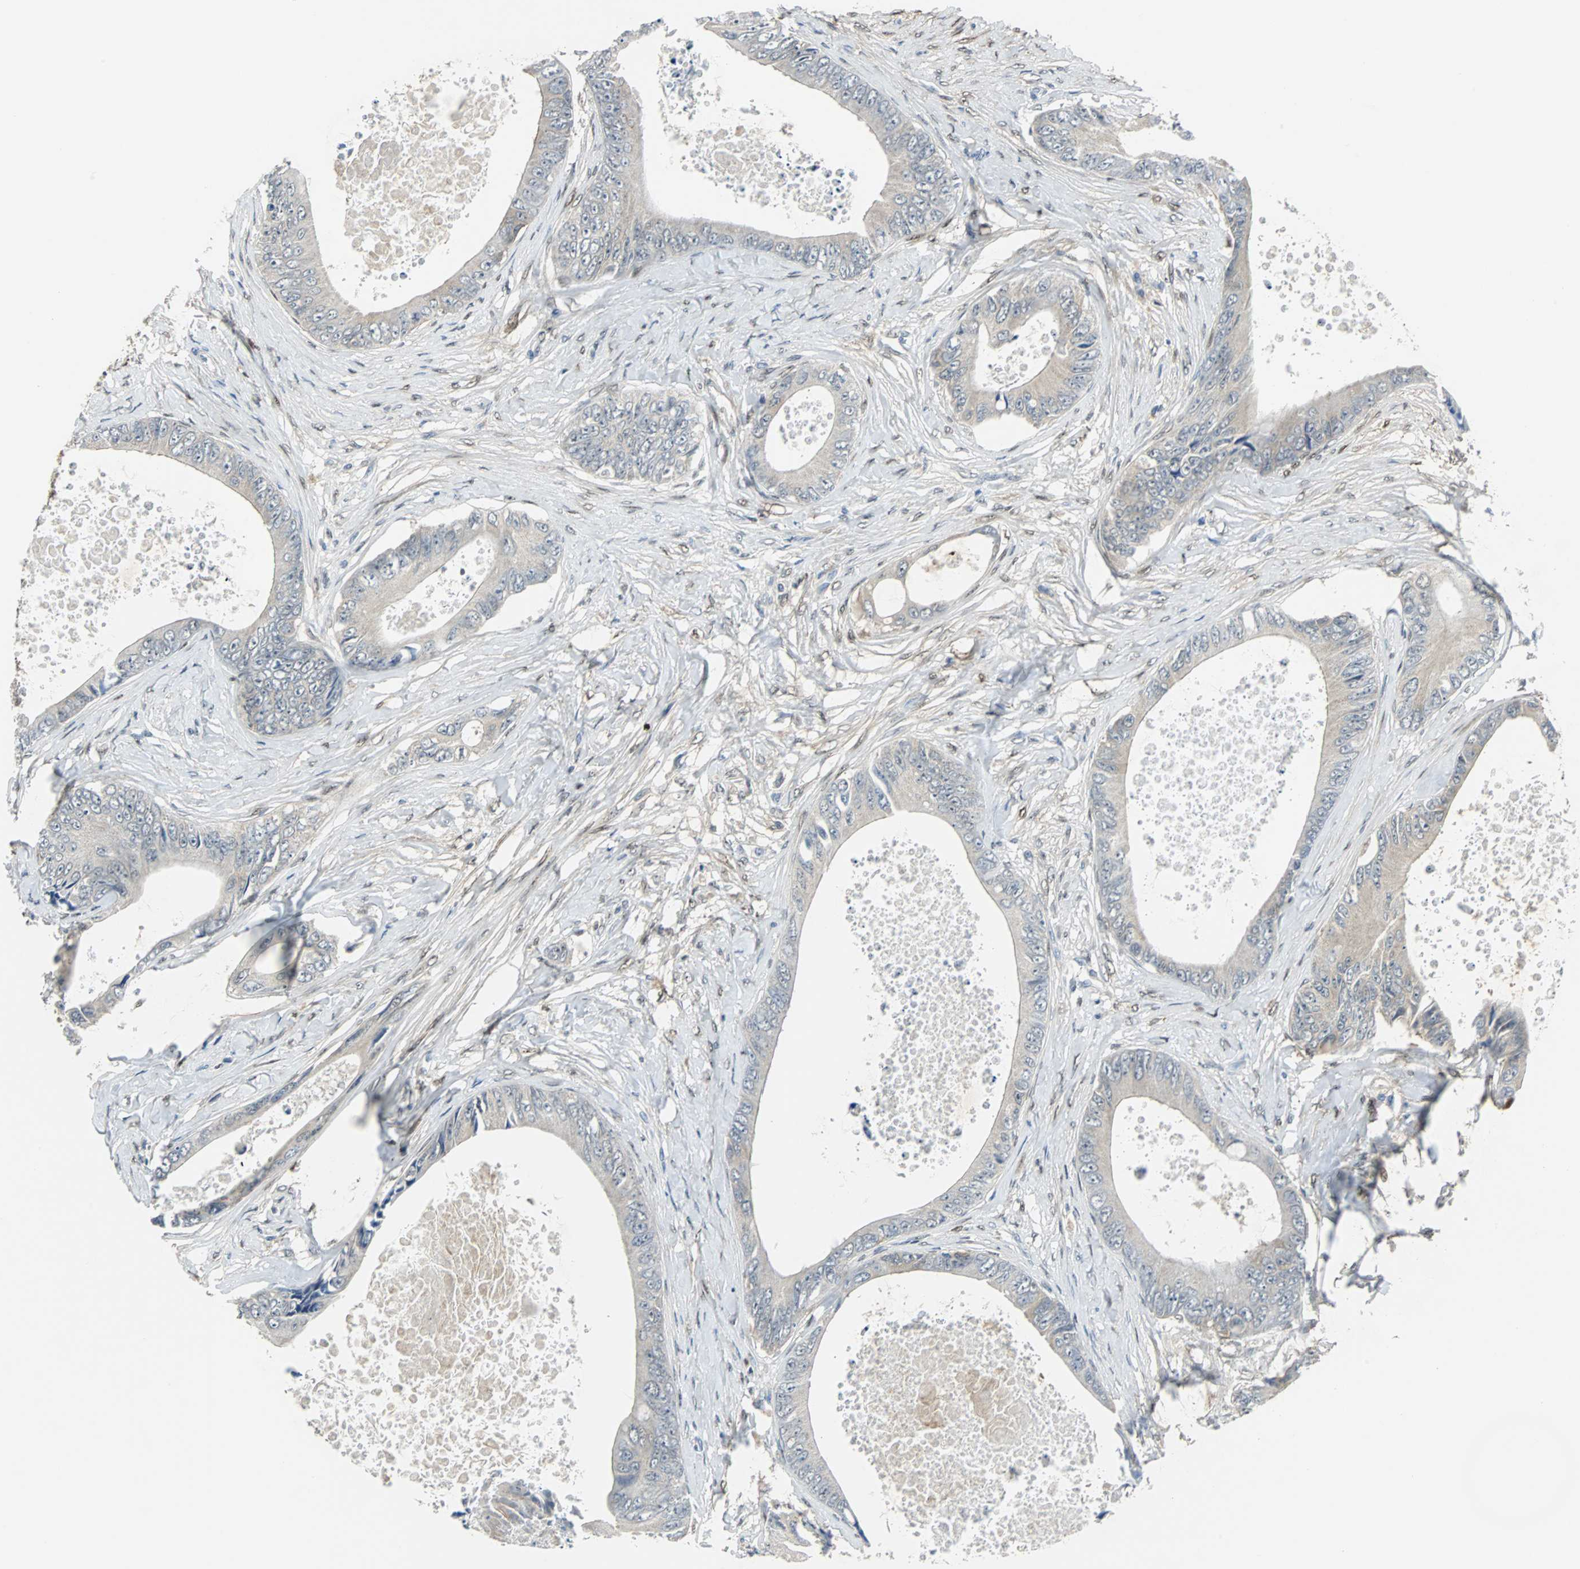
{"staining": {"intensity": "weak", "quantity": "25%-75%", "location": "cytoplasmic/membranous"}, "tissue": "colorectal cancer", "cell_type": "Tumor cells", "image_type": "cancer", "snomed": [{"axis": "morphology", "description": "Normal tissue, NOS"}, {"axis": "morphology", "description": "Adenocarcinoma, NOS"}, {"axis": "topography", "description": "Rectum"}, {"axis": "topography", "description": "Peripheral nerve tissue"}], "caption": "This image displays immunohistochemistry staining of human adenocarcinoma (colorectal), with low weak cytoplasmic/membranous staining in about 25%-75% of tumor cells.", "gene": "FHL2", "patient": {"sex": "female", "age": 77}}